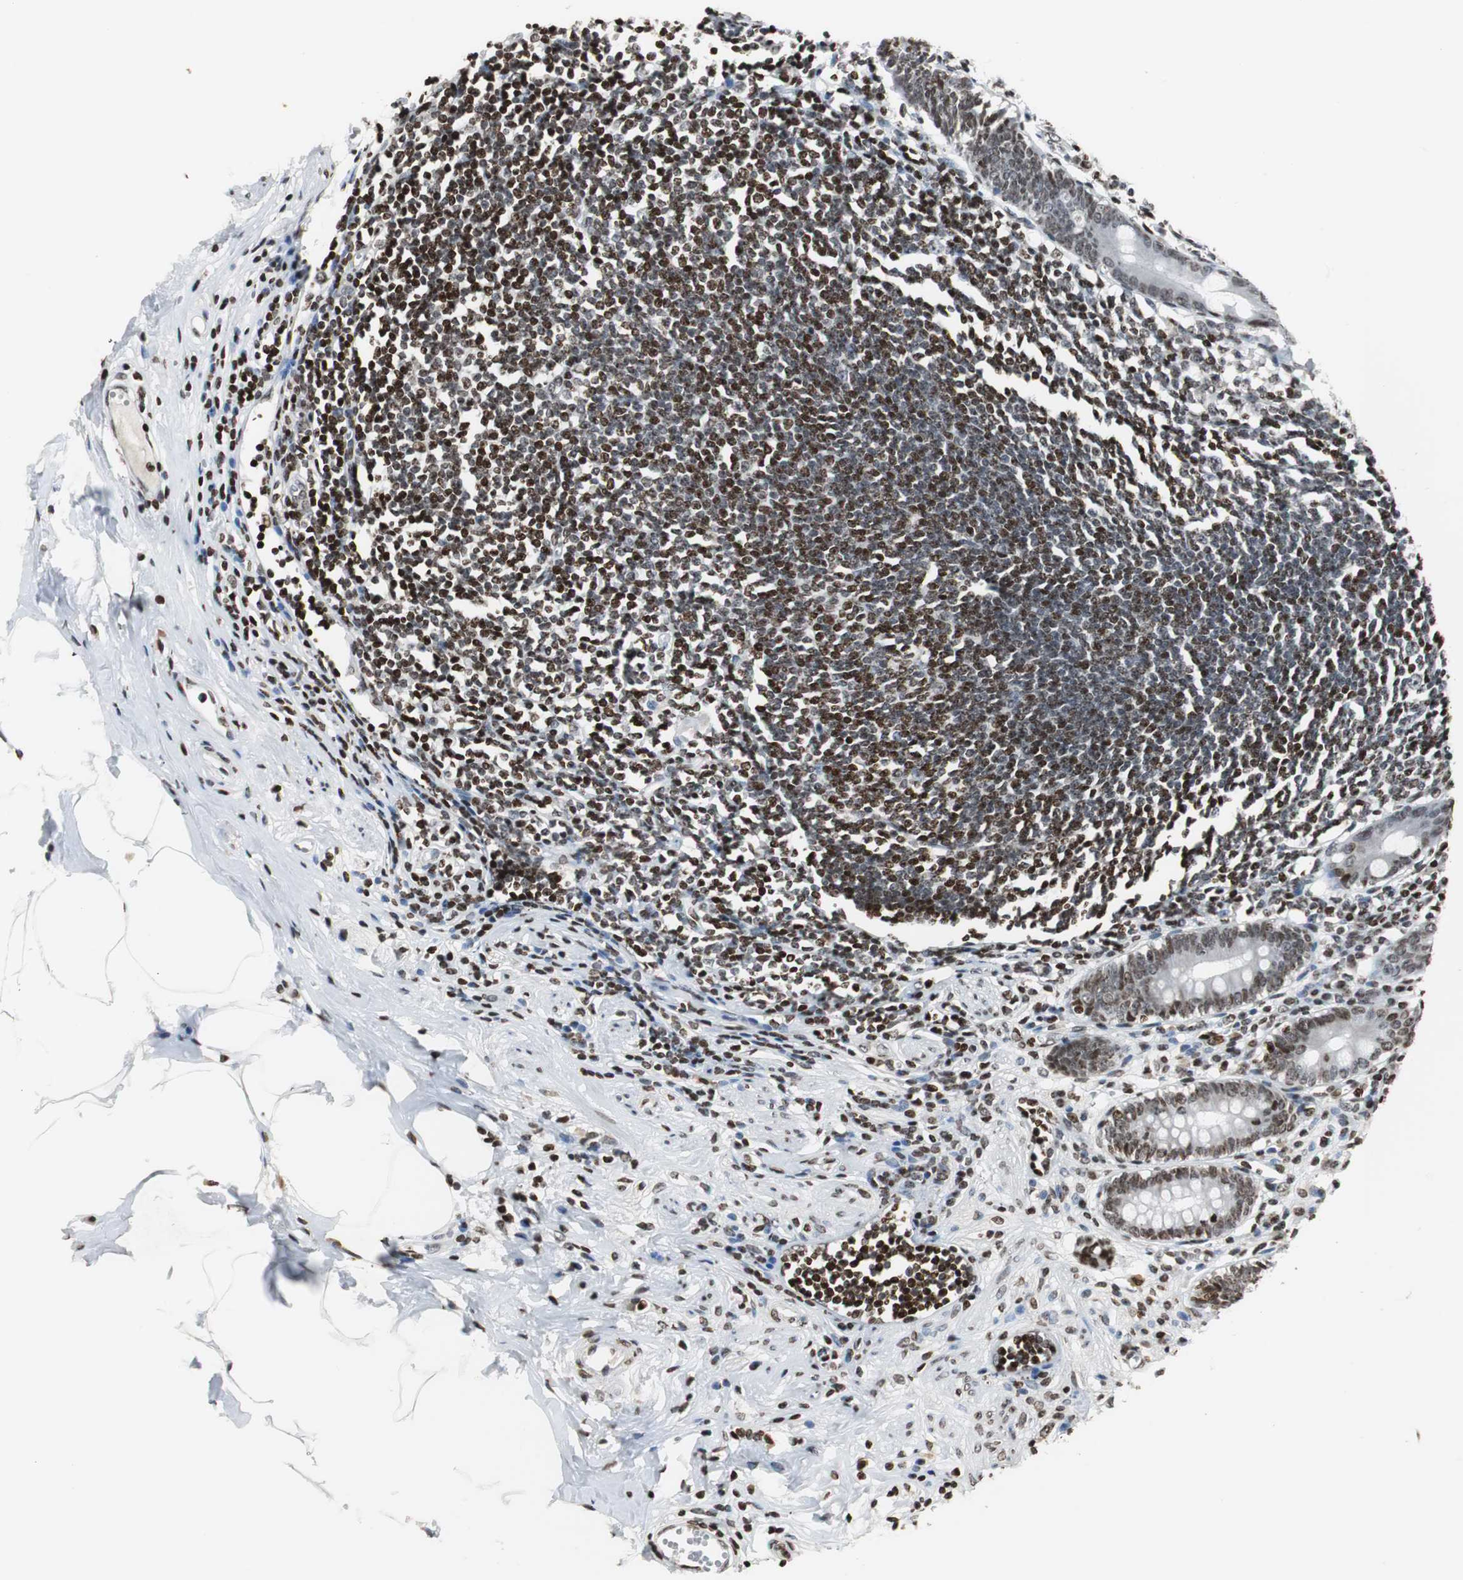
{"staining": {"intensity": "moderate", "quantity": "25%-75%", "location": "nuclear"}, "tissue": "appendix", "cell_type": "Glandular cells", "image_type": "normal", "snomed": [{"axis": "morphology", "description": "Normal tissue, NOS"}, {"axis": "topography", "description": "Appendix"}], "caption": "Protein analysis of normal appendix exhibits moderate nuclear positivity in about 25%-75% of glandular cells. (DAB = brown stain, brightfield microscopy at high magnification).", "gene": "PAXIP1", "patient": {"sex": "female", "age": 50}}